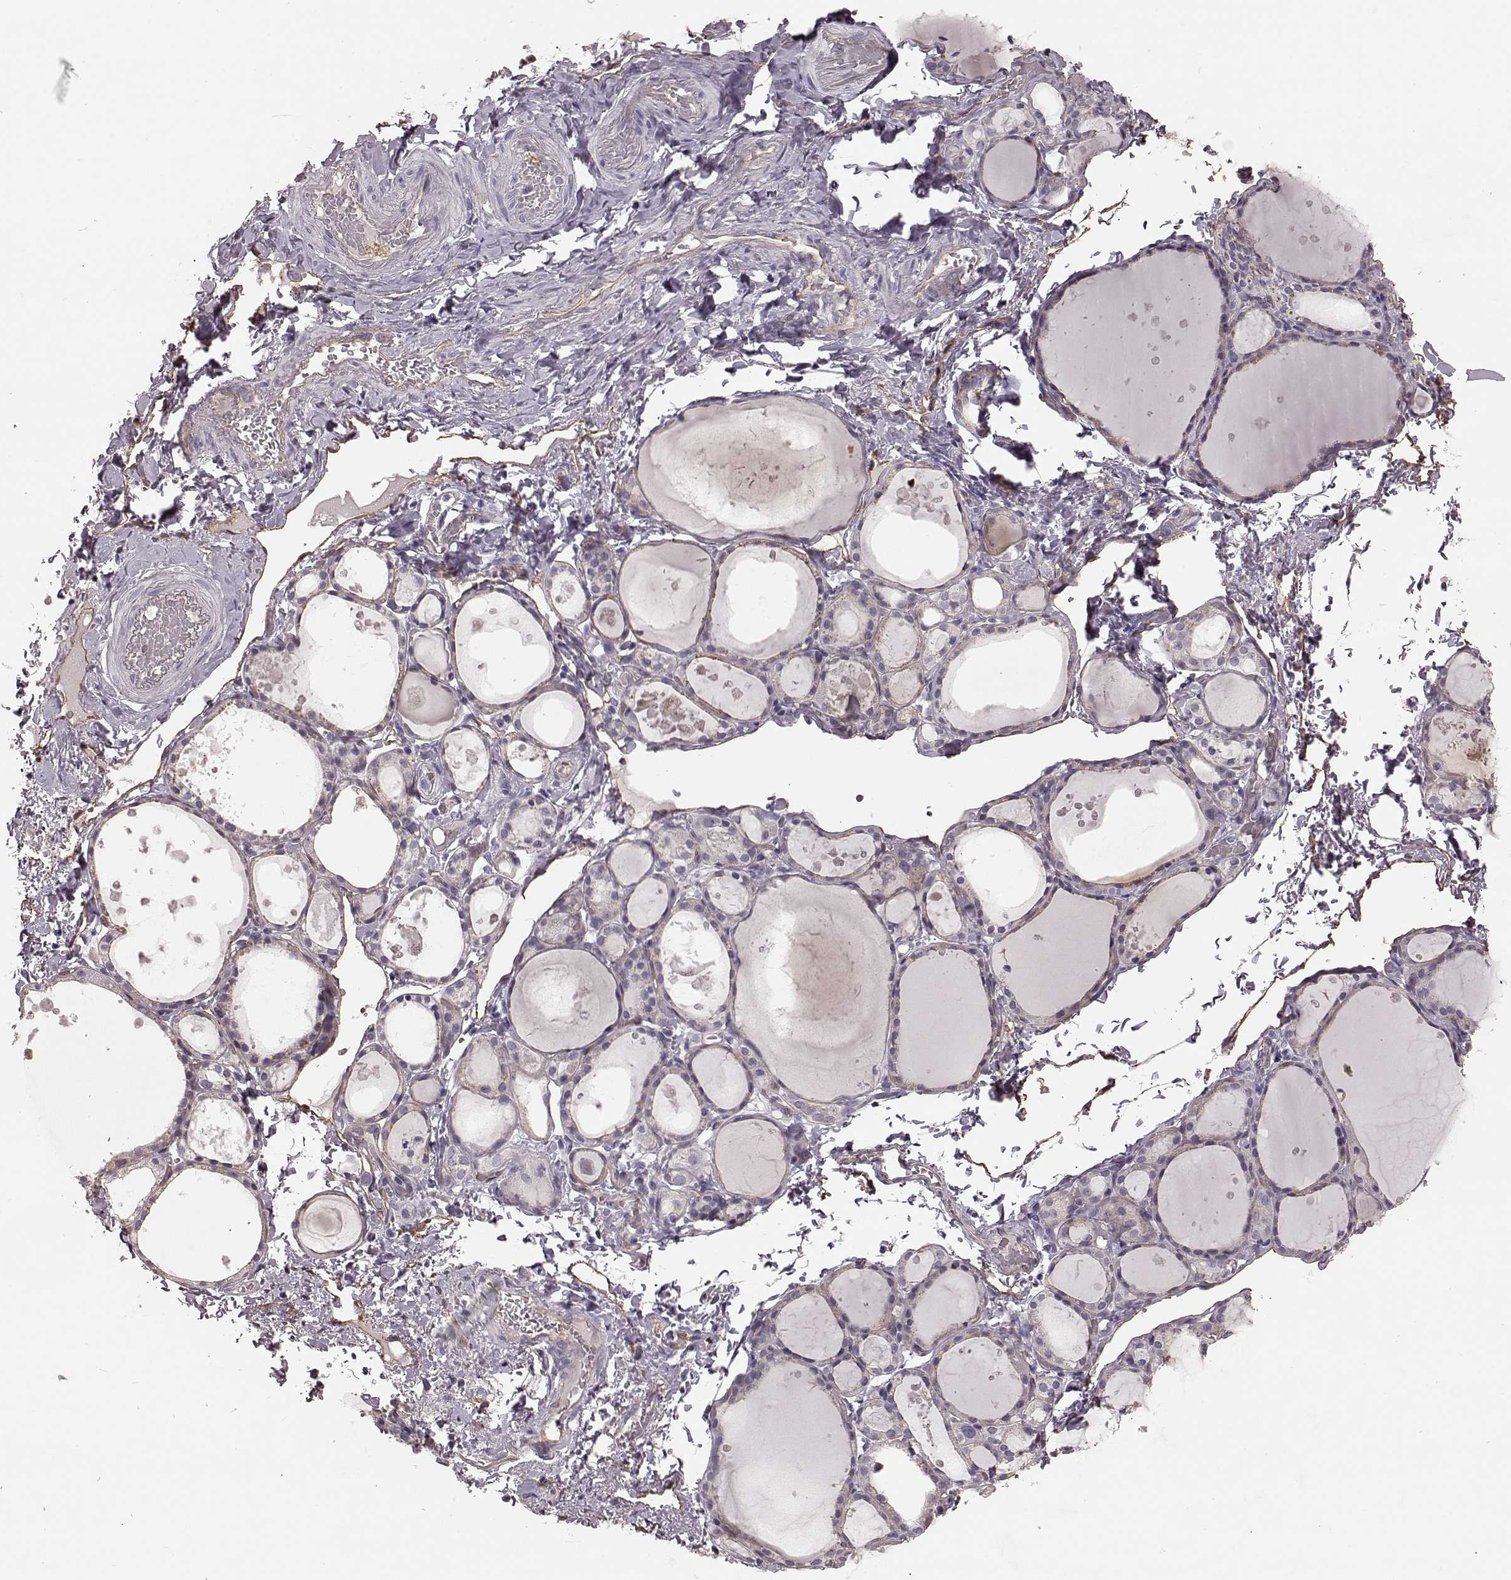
{"staining": {"intensity": "negative", "quantity": "none", "location": "none"}, "tissue": "thyroid gland", "cell_type": "Glandular cells", "image_type": "normal", "snomed": [{"axis": "morphology", "description": "Normal tissue, NOS"}, {"axis": "topography", "description": "Thyroid gland"}], "caption": "DAB (3,3'-diaminobenzidine) immunohistochemical staining of benign human thyroid gland displays no significant staining in glandular cells.", "gene": "EIF4E1B", "patient": {"sex": "male", "age": 68}}